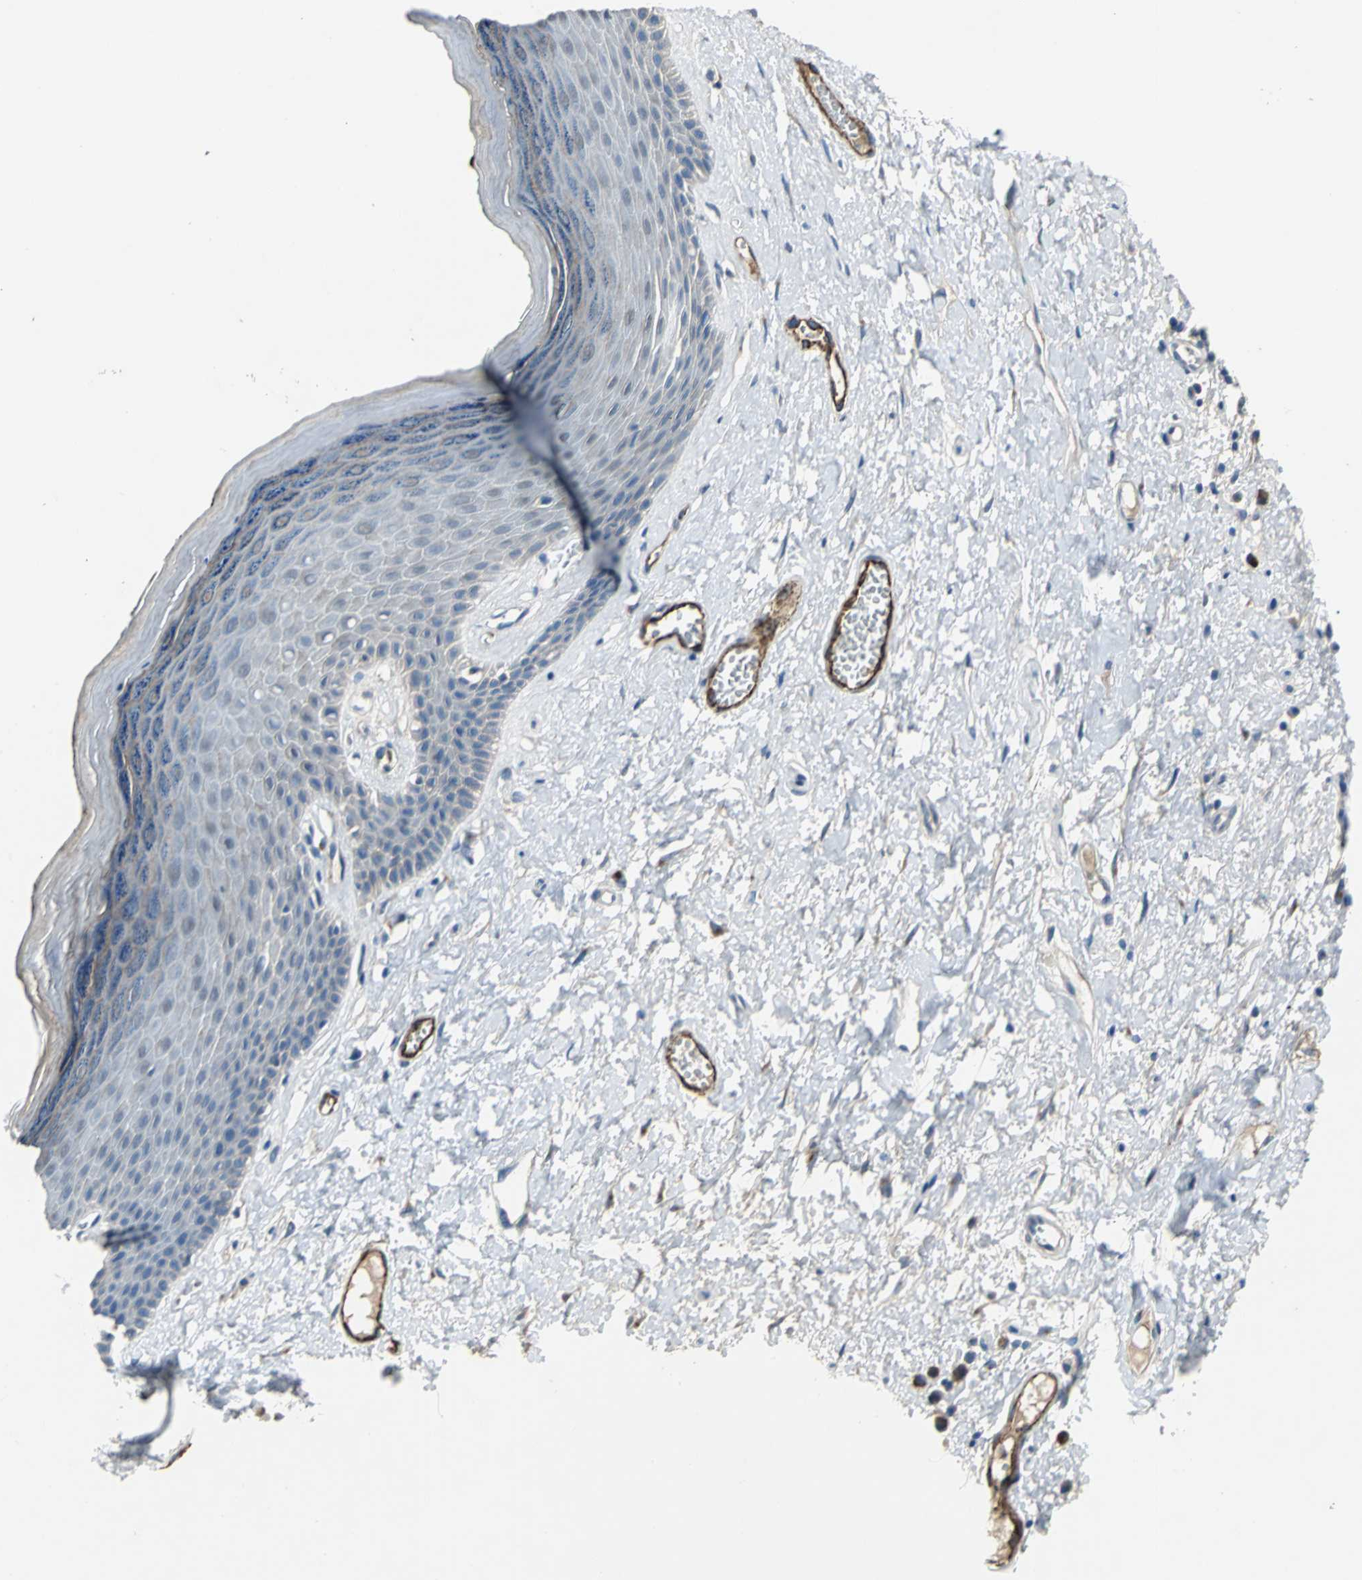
{"staining": {"intensity": "moderate", "quantity": "<25%", "location": "cytoplasmic/membranous"}, "tissue": "skin", "cell_type": "Epidermal cells", "image_type": "normal", "snomed": [{"axis": "morphology", "description": "Normal tissue, NOS"}, {"axis": "morphology", "description": "Inflammation, NOS"}, {"axis": "topography", "description": "Vulva"}], "caption": "A micrograph of human skin stained for a protein reveals moderate cytoplasmic/membranous brown staining in epidermal cells.", "gene": "SELP", "patient": {"sex": "female", "age": 84}}